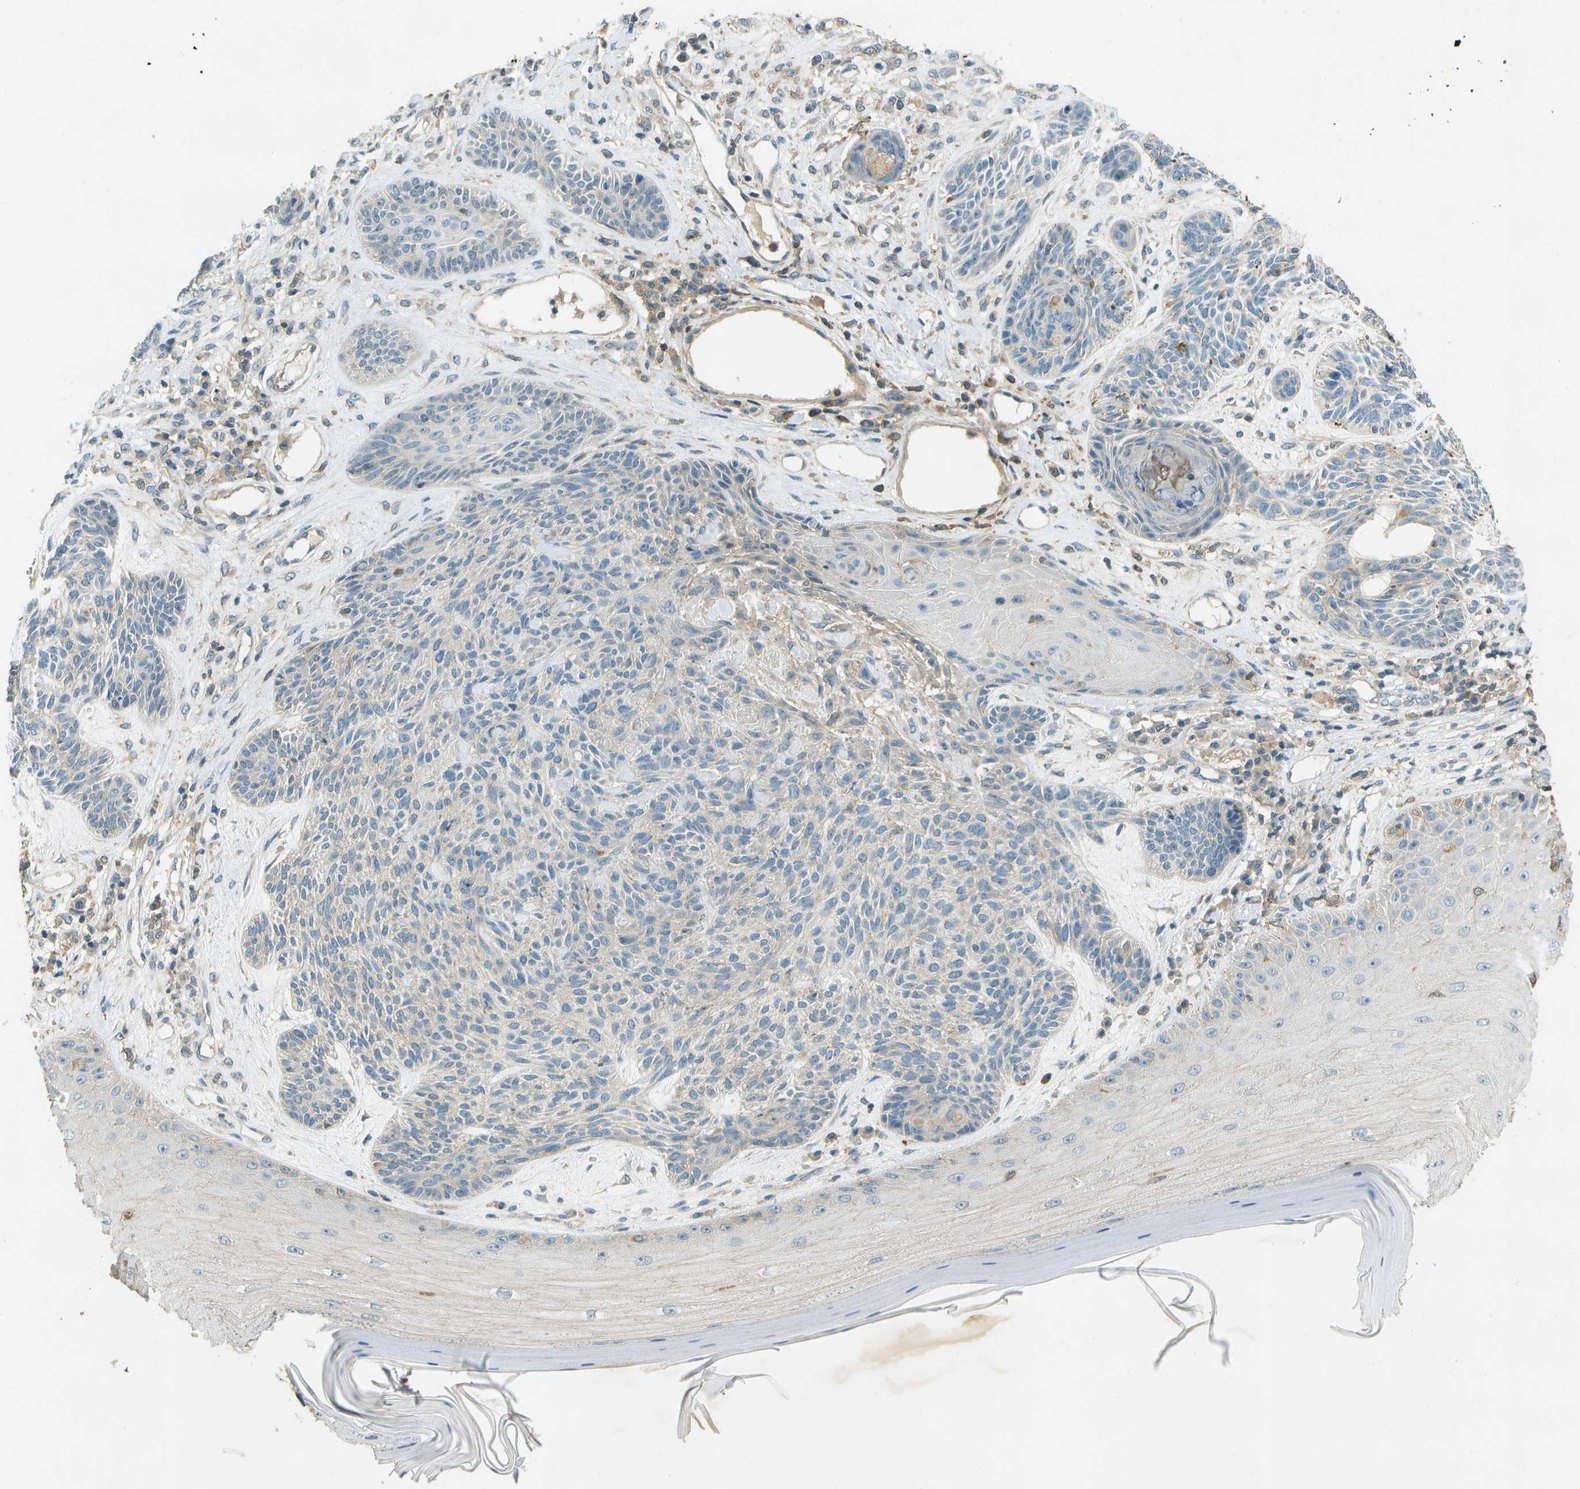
{"staining": {"intensity": "negative", "quantity": "none", "location": "none"}, "tissue": "skin cancer", "cell_type": "Tumor cells", "image_type": "cancer", "snomed": [{"axis": "morphology", "description": "Basal cell carcinoma"}, {"axis": "topography", "description": "Skin"}], "caption": "An image of human skin cancer (basal cell carcinoma) is negative for staining in tumor cells.", "gene": "NUDT4", "patient": {"sex": "male", "age": 55}}